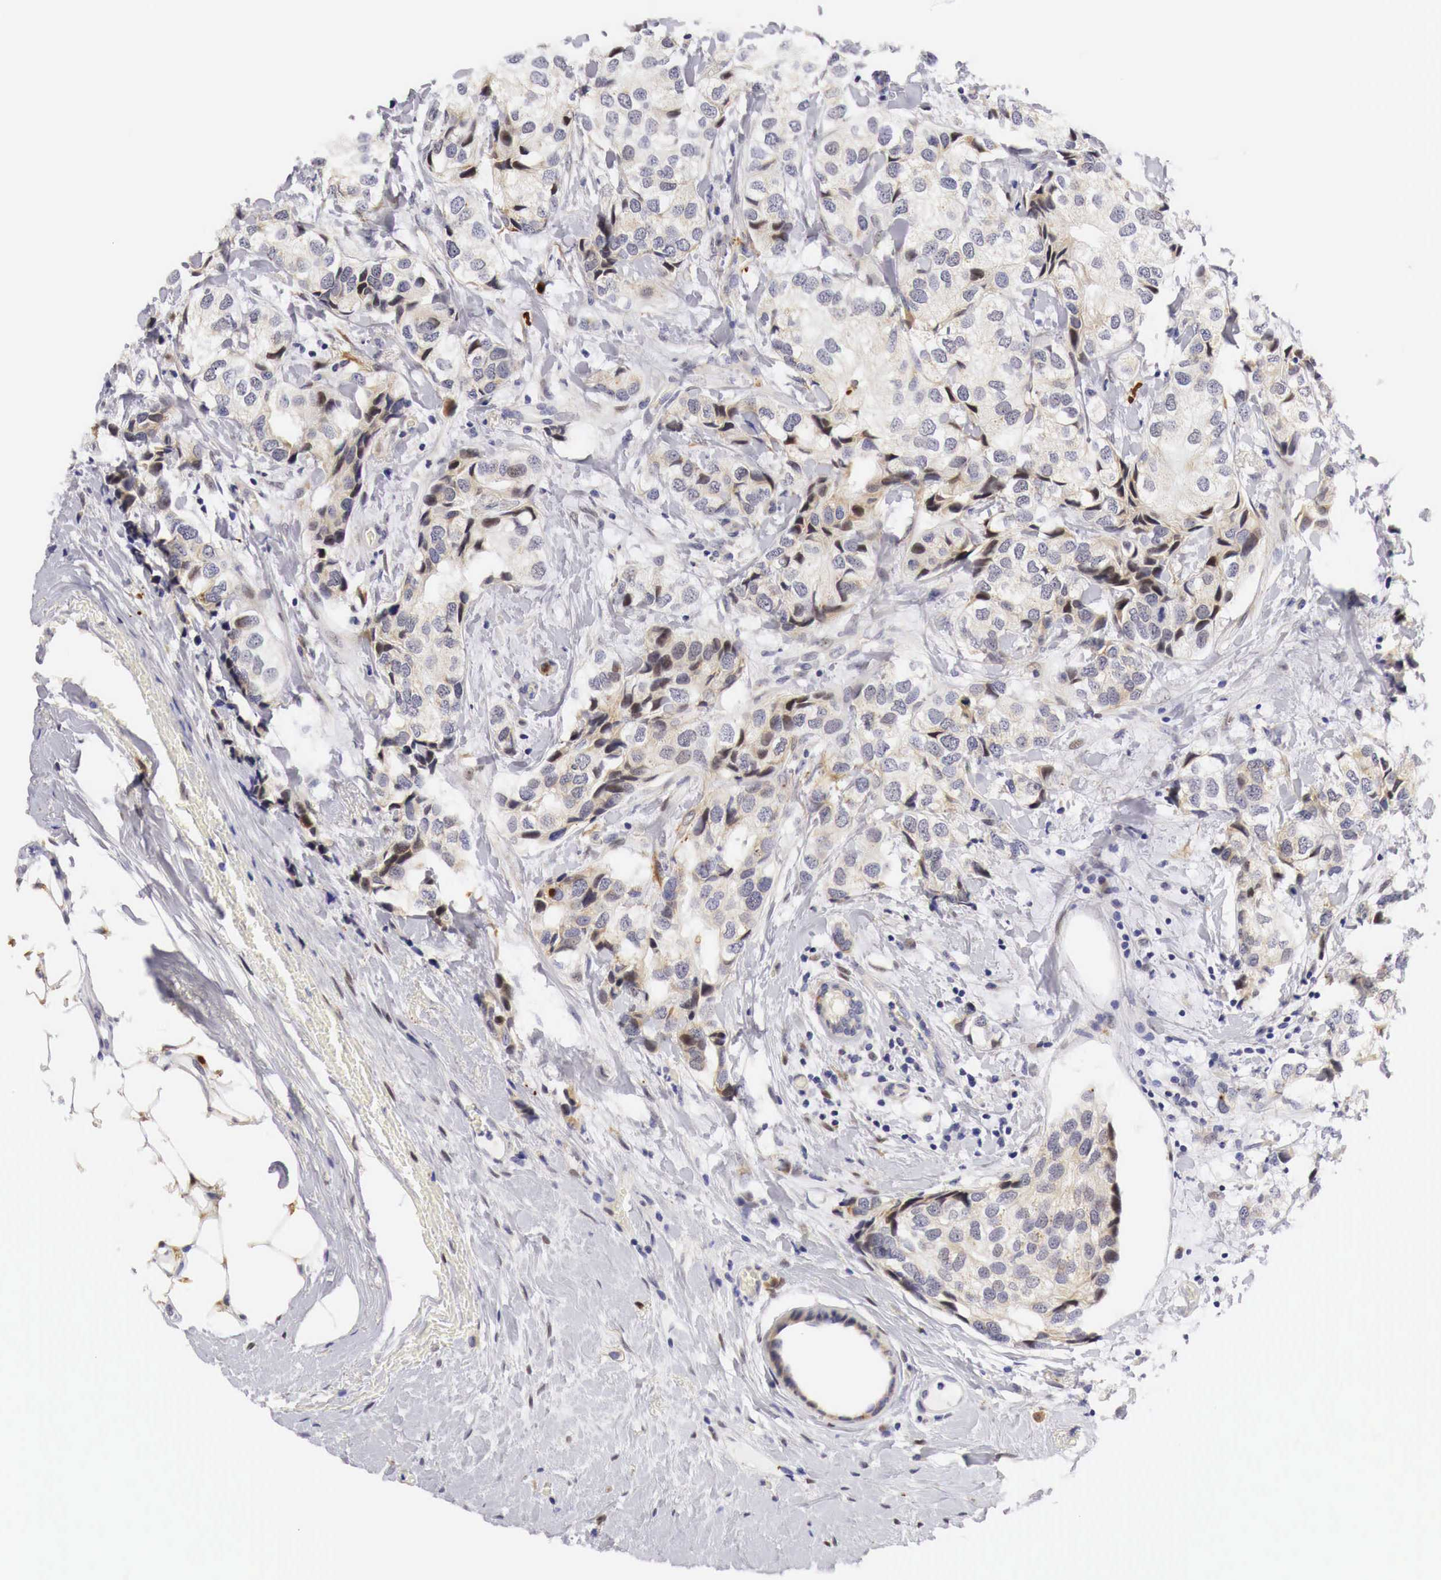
{"staining": {"intensity": "weak", "quantity": "25%-75%", "location": "cytoplasmic/membranous"}, "tissue": "breast cancer", "cell_type": "Tumor cells", "image_type": "cancer", "snomed": [{"axis": "morphology", "description": "Duct carcinoma"}, {"axis": "topography", "description": "Breast"}], "caption": "An immunohistochemistry image of neoplastic tissue is shown. Protein staining in brown highlights weak cytoplasmic/membranous positivity in breast cancer within tumor cells.", "gene": "CASP3", "patient": {"sex": "female", "age": 68}}